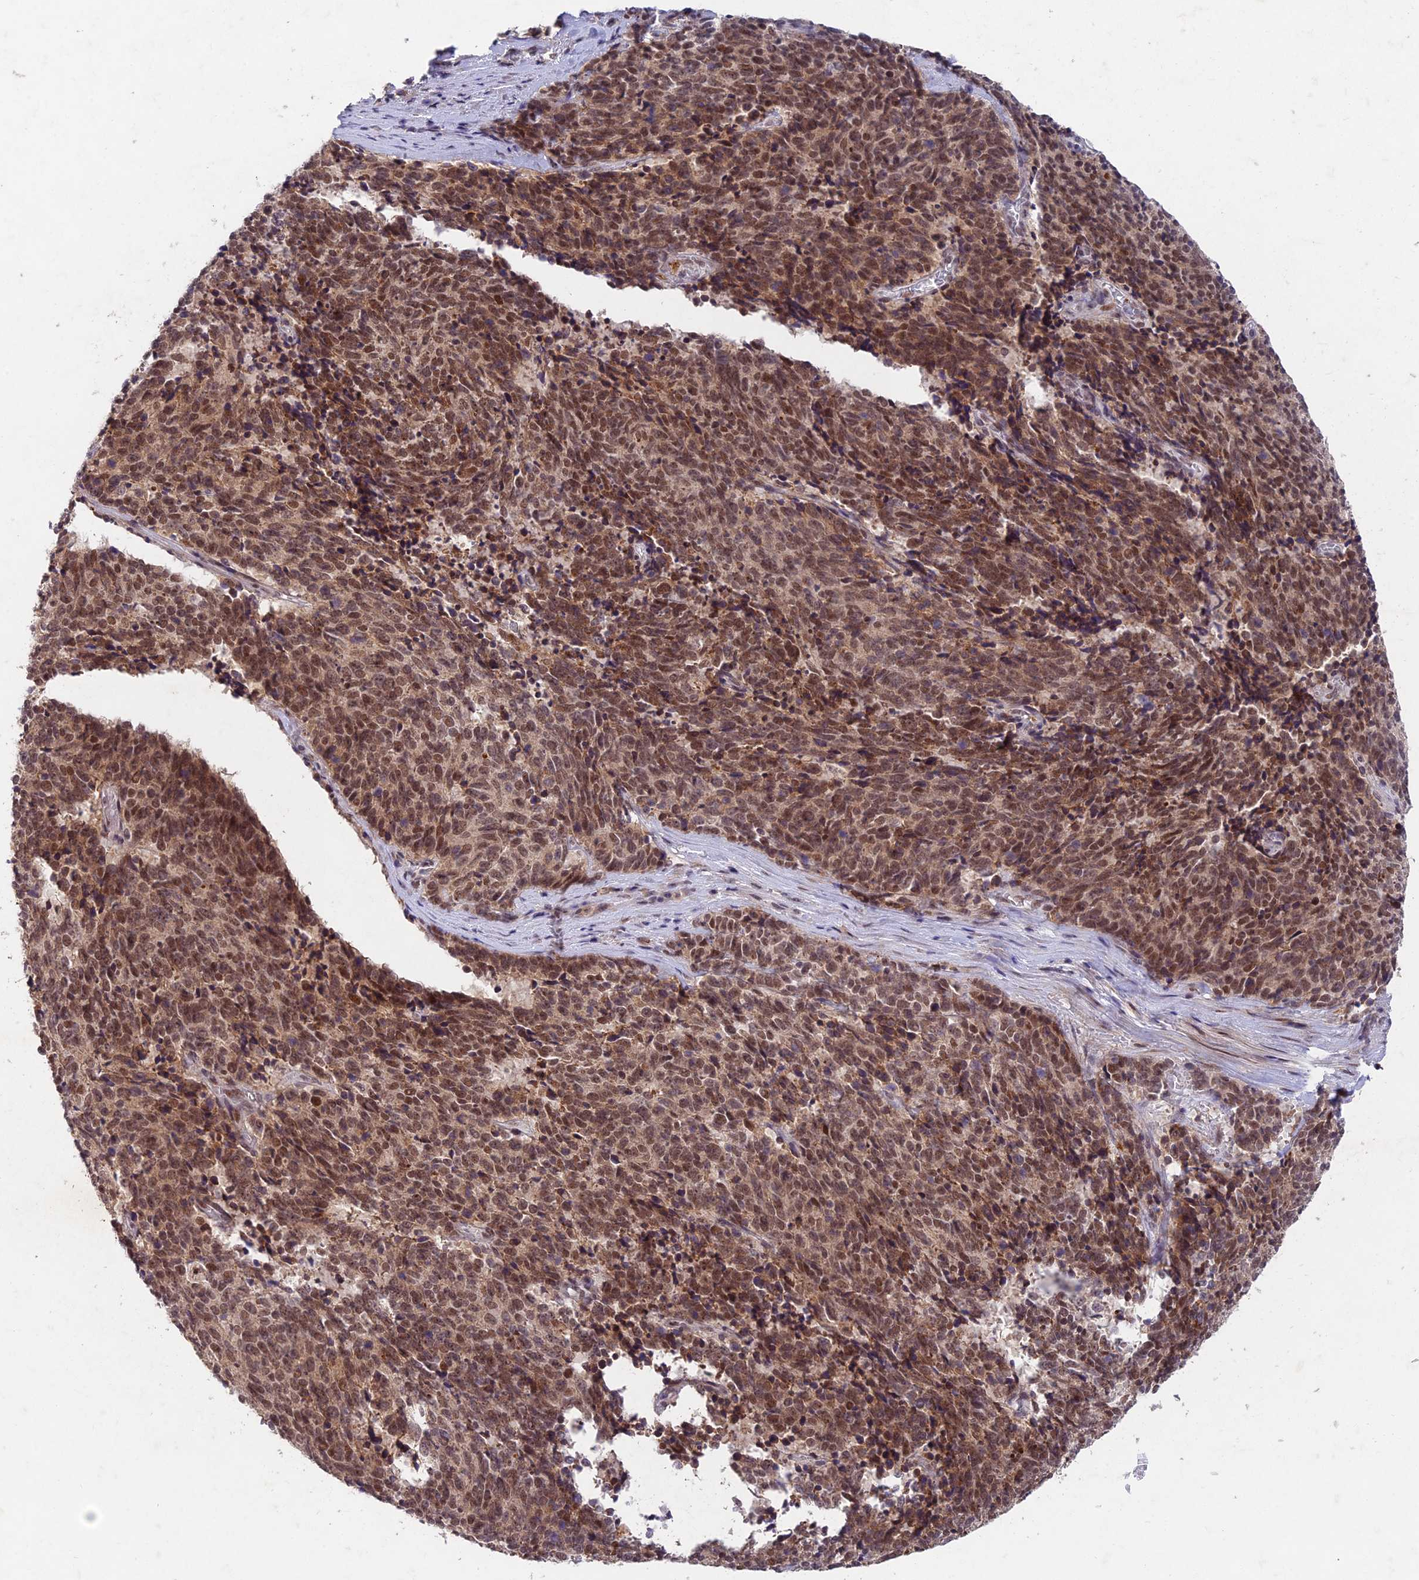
{"staining": {"intensity": "strong", "quantity": ">75%", "location": "cytoplasmic/membranous,nuclear"}, "tissue": "cervical cancer", "cell_type": "Tumor cells", "image_type": "cancer", "snomed": [{"axis": "morphology", "description": "Squamous cell carcinoma, NOS"}, {"axis": "topography", "description": "Cervix"}], "caption": "Immunohistochemistry (DAB (3,3'-diaminobenzidine)) staining of cervical cancer reveals strong cytoplasmic/membranous and nuclear protein staining in approximately >75% of tumor cells.", "gene": "RAVER1", "patient": {"sex": "female", "age": 29}}